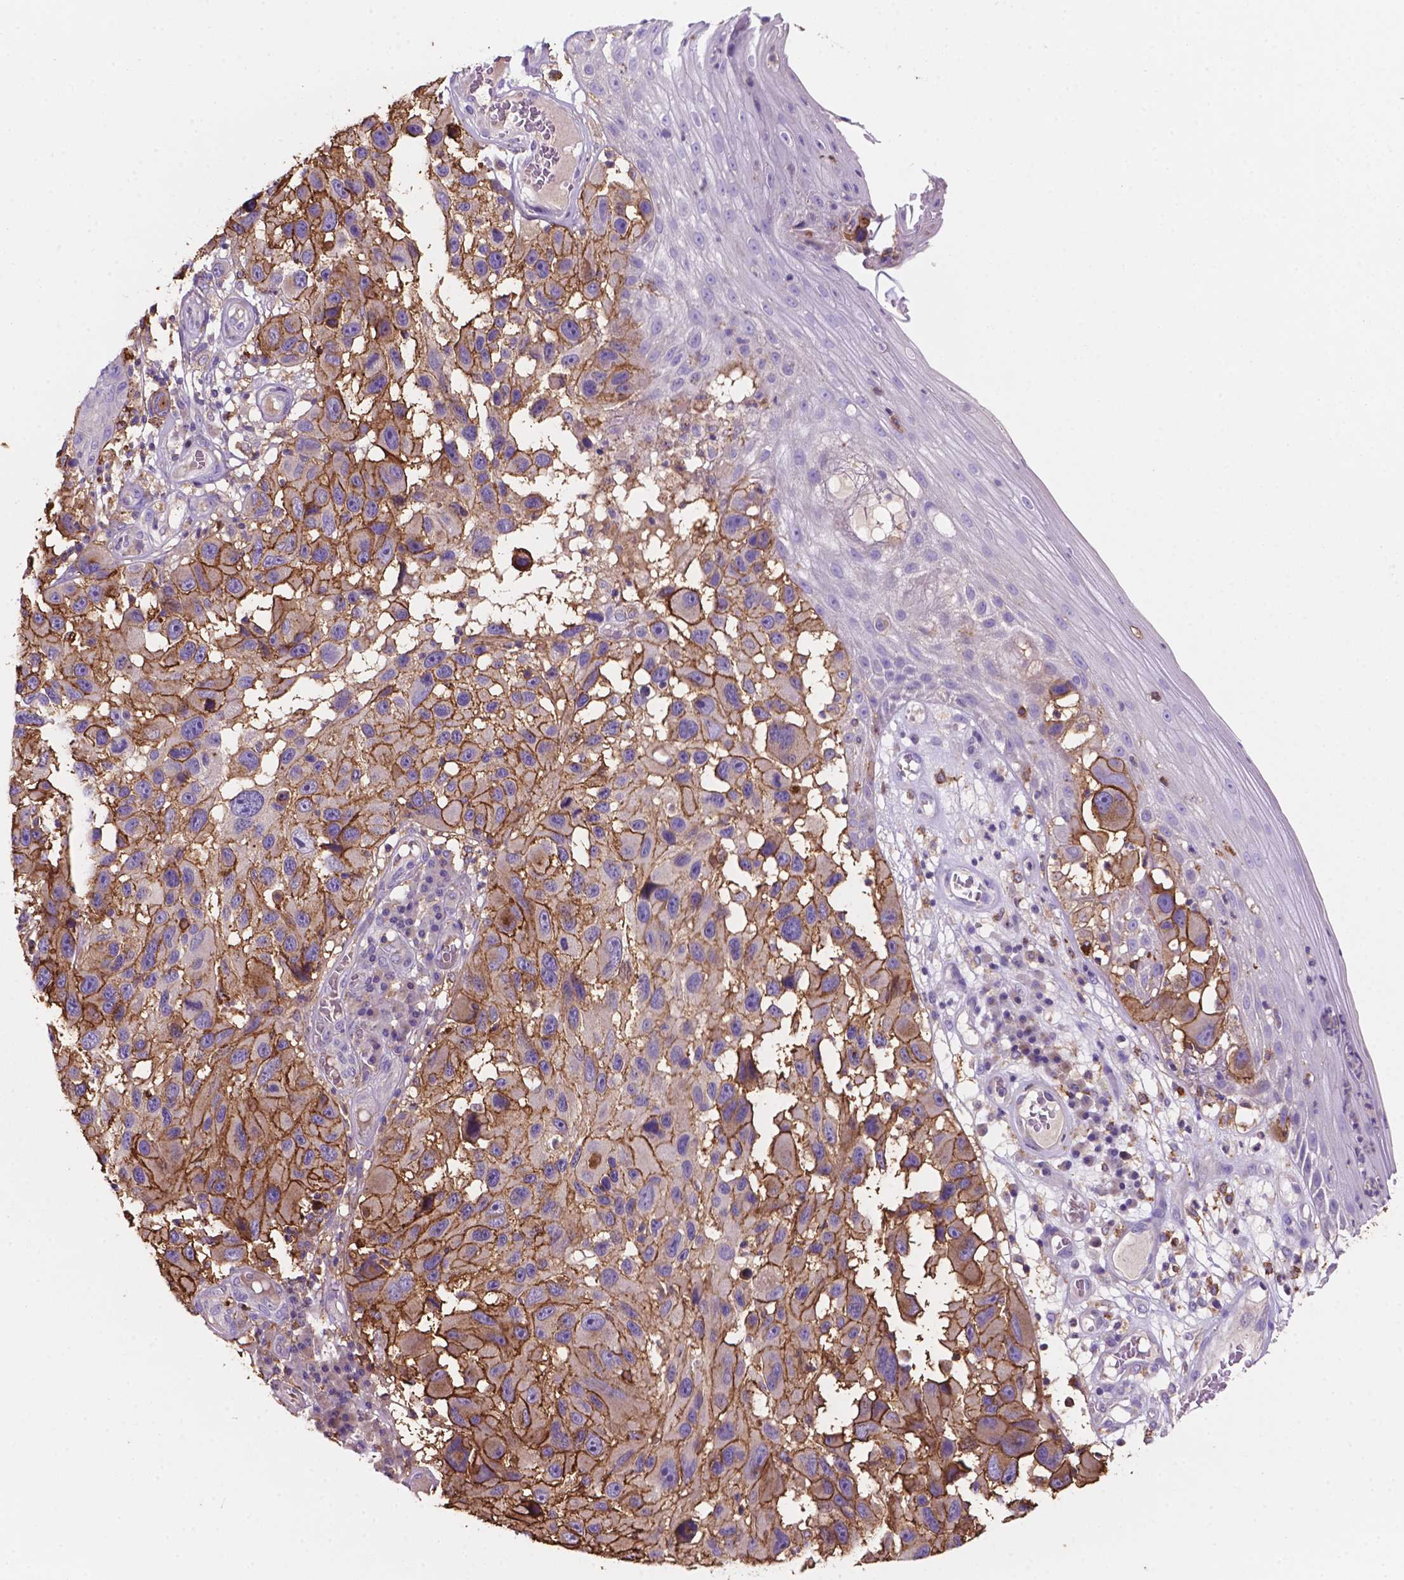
{"staining": {"intensity": "moderate", "quantity": "25%-75%", "location": "cytoplasmic/membranous"}, "tissue": "melanoma", "cell_type": "Tumor cells", "image_type": "cancer", "snomed": [{"axis": "morphology", "description": "Malignant melanoma, NOS"}, {"axis": "topography", "description": "Skin"}], "caption": "IHC staining of melanoma, which reveals medium levels of moderate cytoplasmic/membranous positivity in approximately 25%-75% of tumor cells indicating moderate cytoplasmic/membranous protein staining. The staining was performed using DAB (brown) for protein detection and nuclei were counterstained in hematoxylin (blue).", "gene": "MKRN2OS", "patient": {"sex": "male", "age": 53}}